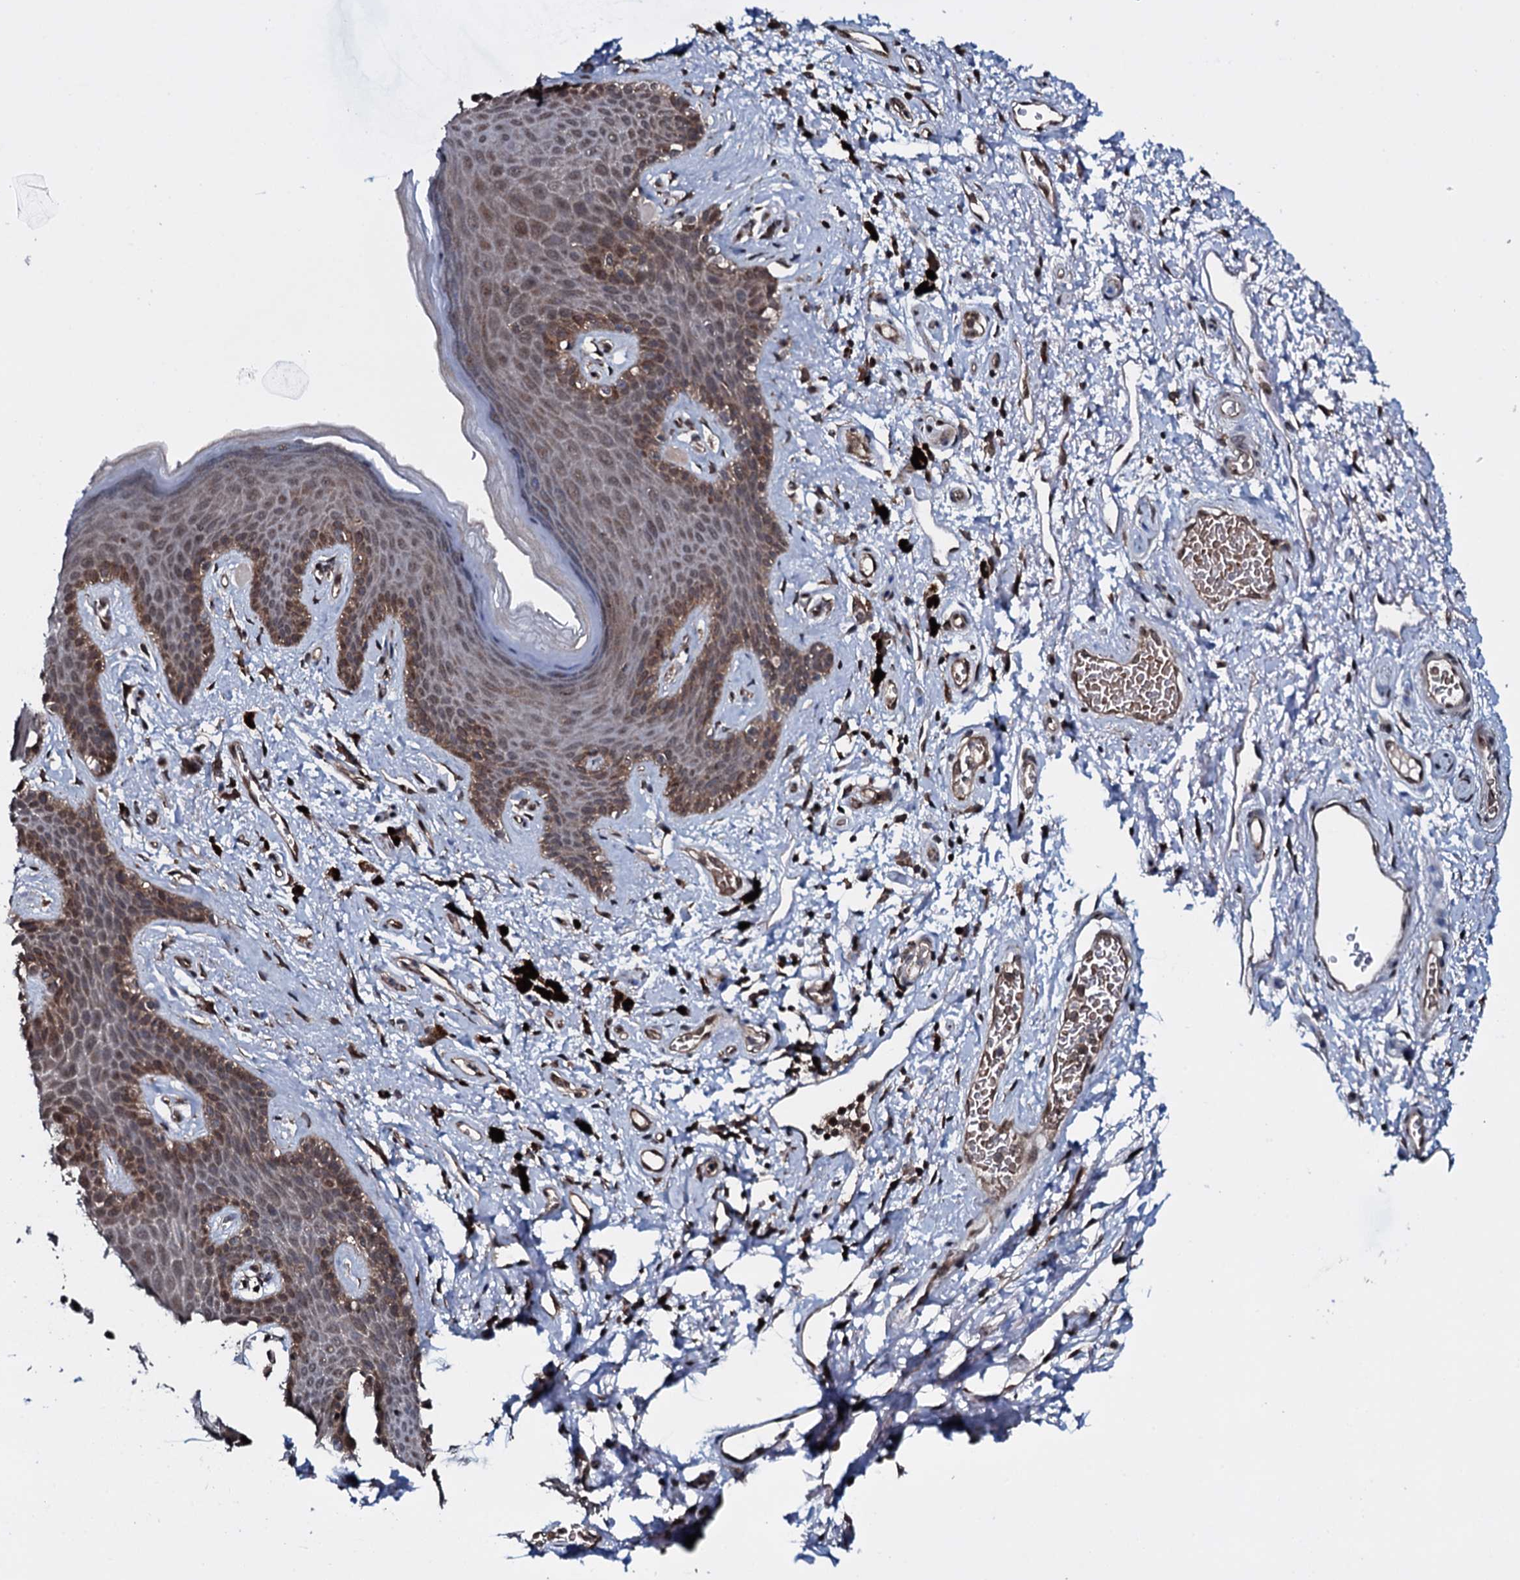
{"staining": {"intensity": "moderate", "quantity": "<25%", "location": "cytoplasmic/membranous"}, "tissue": "skin", "cell_type": "Epidermal cells", "image_type": "normal", "snomed": [{"axis": "morphology", "description": "Normal tissue, NOS"}, {"axis": "topography", "description": "Anal"}], "caption": "A brown stain shows moderate cytoplasmic/membranous positivity of a protein in epidermal cells of unremarkable human skin.", "gene": "HDDC3", "patient": {"sex": "female", "age": 46}}